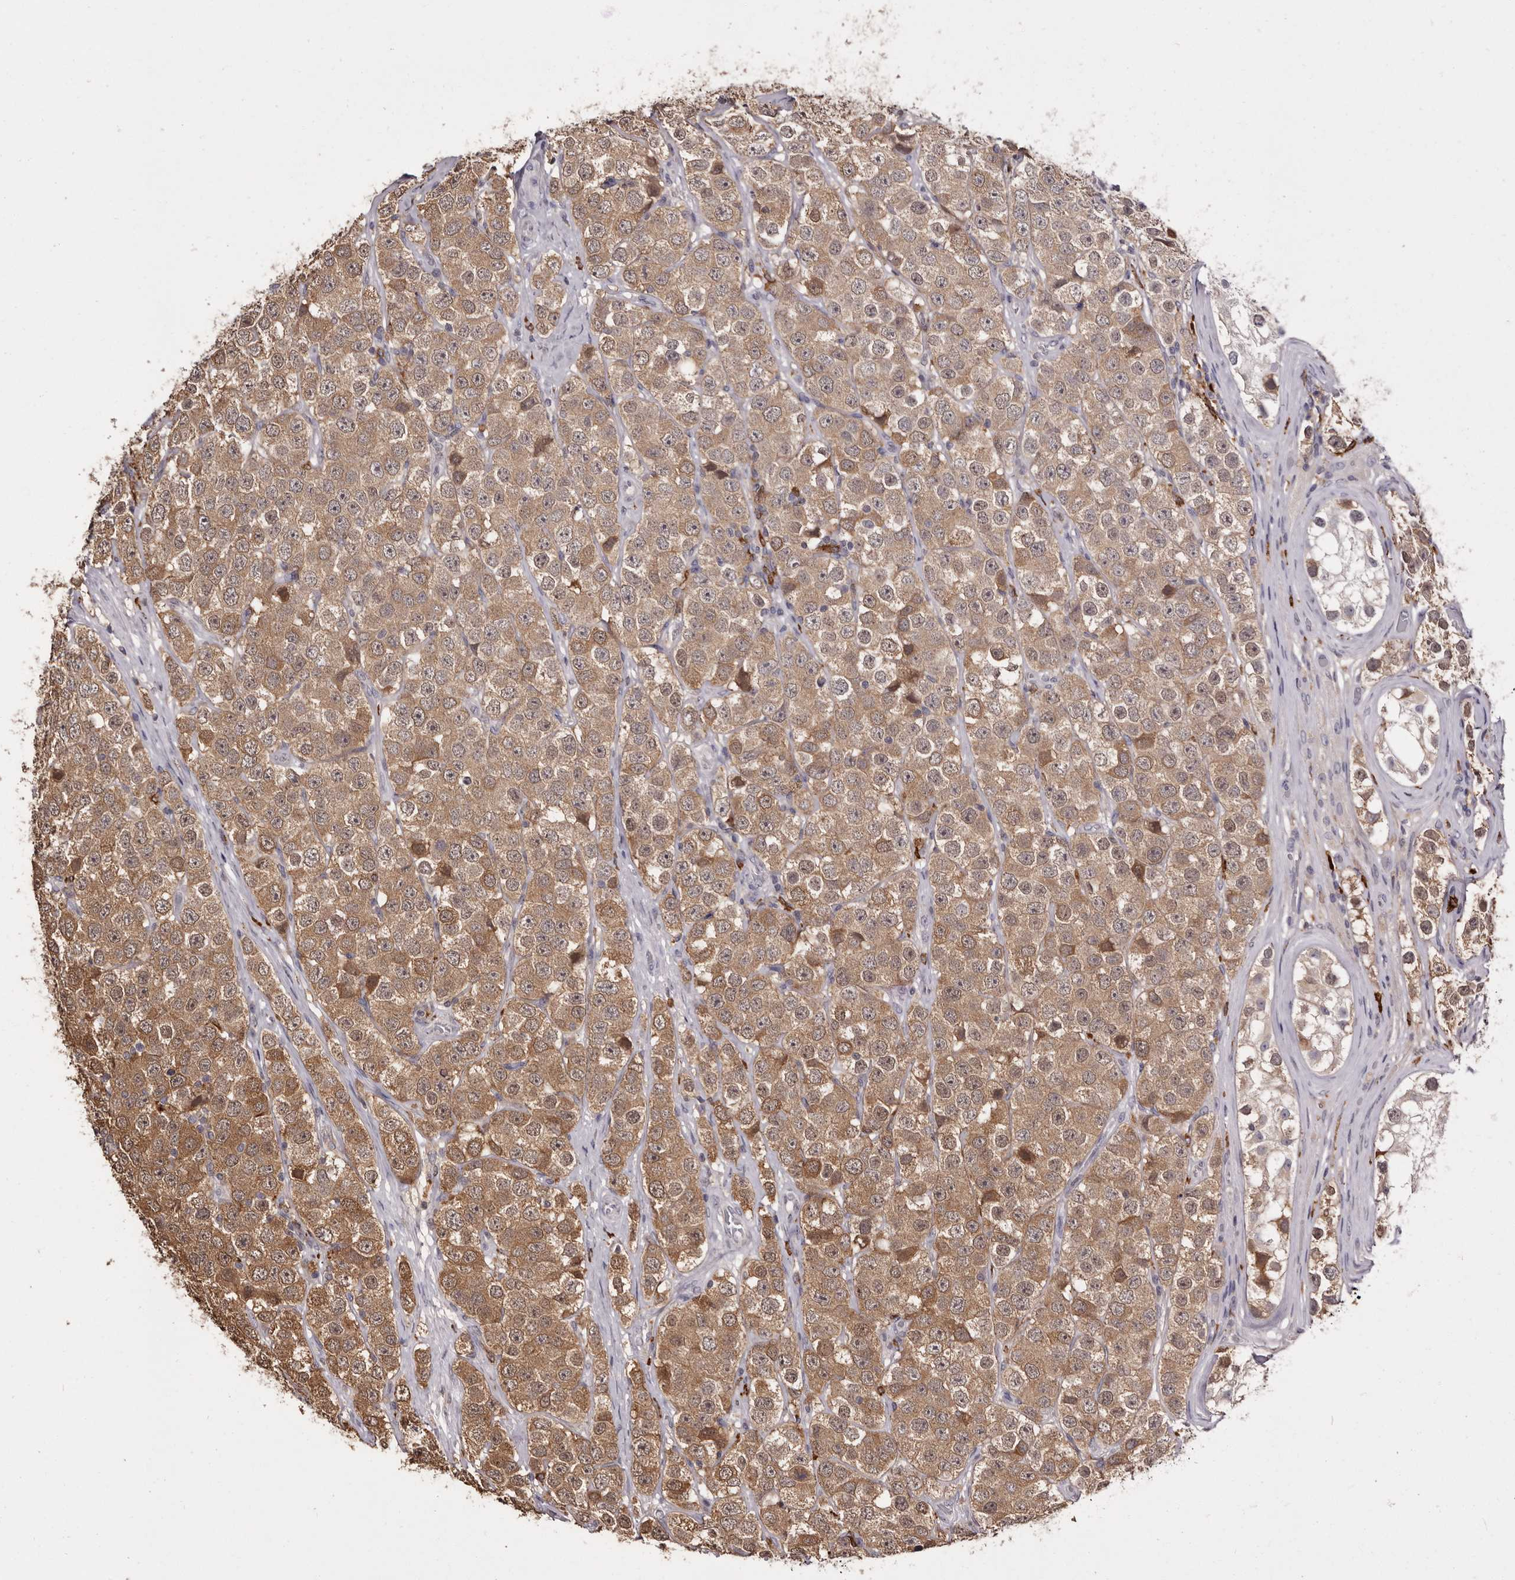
{"staining": {"intensity": "moderate", "quantity": ">75%", "location": "cytoplasmic/membranous"}, "tissue": "testis cancer", "cell_type": "Tumor cells", "image_type": "cancer", "snomed": [{"axis": "morphology", "description": "Seminoma, NOS"}, {"axis": "topography", "description": "Testis"}], "caption": "A histopathology image of human testis cancer (seminoma) stained for a protein reveals moderate cytoplasmic/membranous brown staining in tumor cells.", "gene": "TNNI1", "patient": {"sex": "male", "age": 28}}